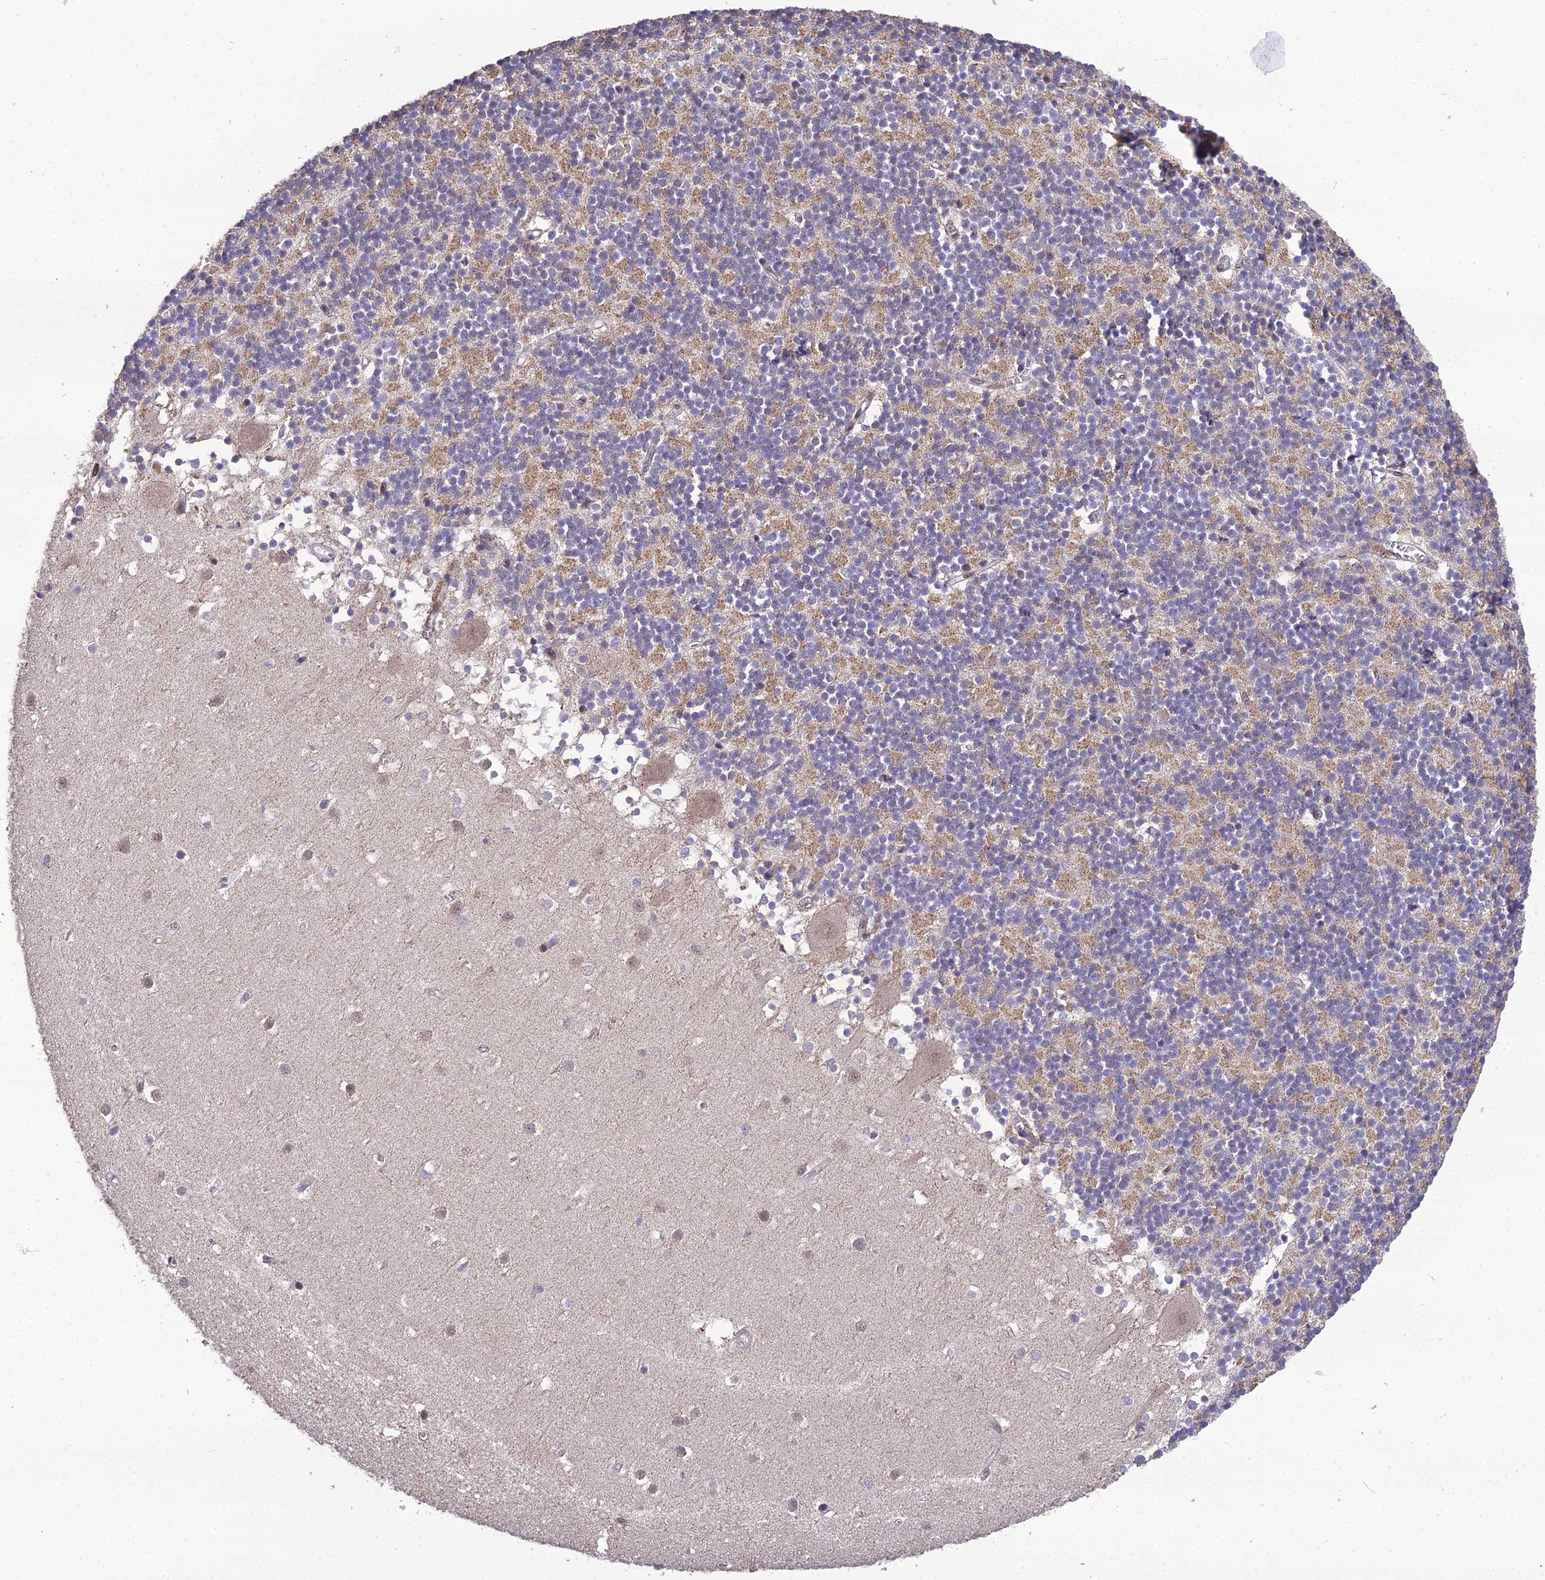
{"staining": {"intensity": "moderate", "quantity": "25%-75%", "location": "cytoplasmic/membranous"}, "tissue": "cerebellum", "cell_type": "Cells in granular layer", "image_type": "normal", "snomed": [{"axis": "morphology", "description": "Normal tissue, NOS"}, {"axis": "topography", "description": "Cerebellum"}], "caption": "Immunohistochemistry of benign human cerebellum demonstrates medium levels of moderate cytoplasmic/membranous expression in approximately 25%-75% of cells in granular layer.", "gene": "ARL2", "patient": {"sex": "male", "age": 54}}